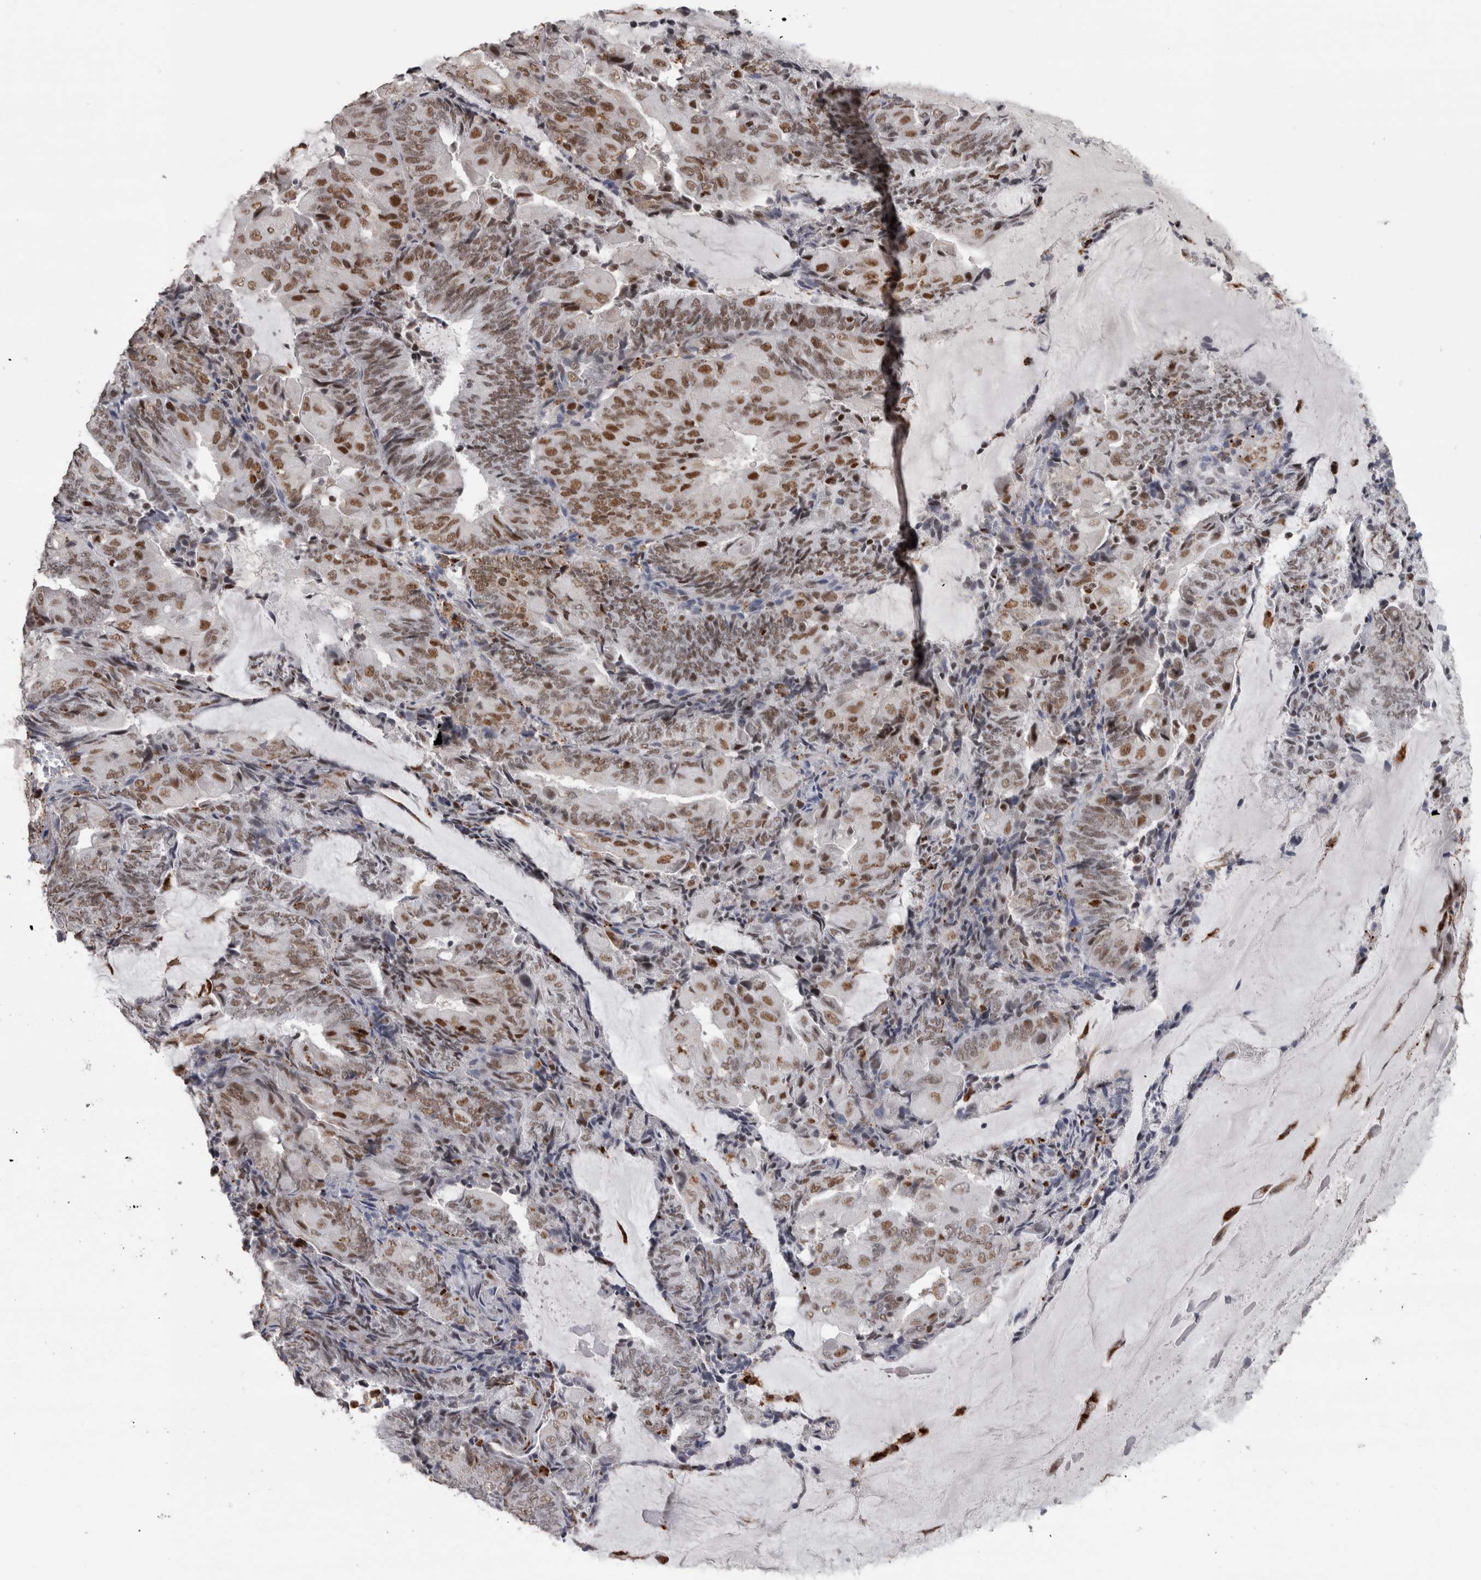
{"staining": {"intensity": "moderate", "quantity": ">75%", "location": "nuclear"}, "tissue": "endometrial cancer", "cell_type": "Tumor cells", "image_type": "cancer", "snomed": [{"axis": "morphology", "description": "Adenocarcinoma, NOS"}, {"axis": "topography", "description": "Endometrium"}], "caption": "Protein analysis of endometrial adenocarcinoma tissue shows moderate nuclear positivity in approximately >75% of tumor cells.", "gene": "POLD2", "patient": {"sex": "female", "age": 81}}